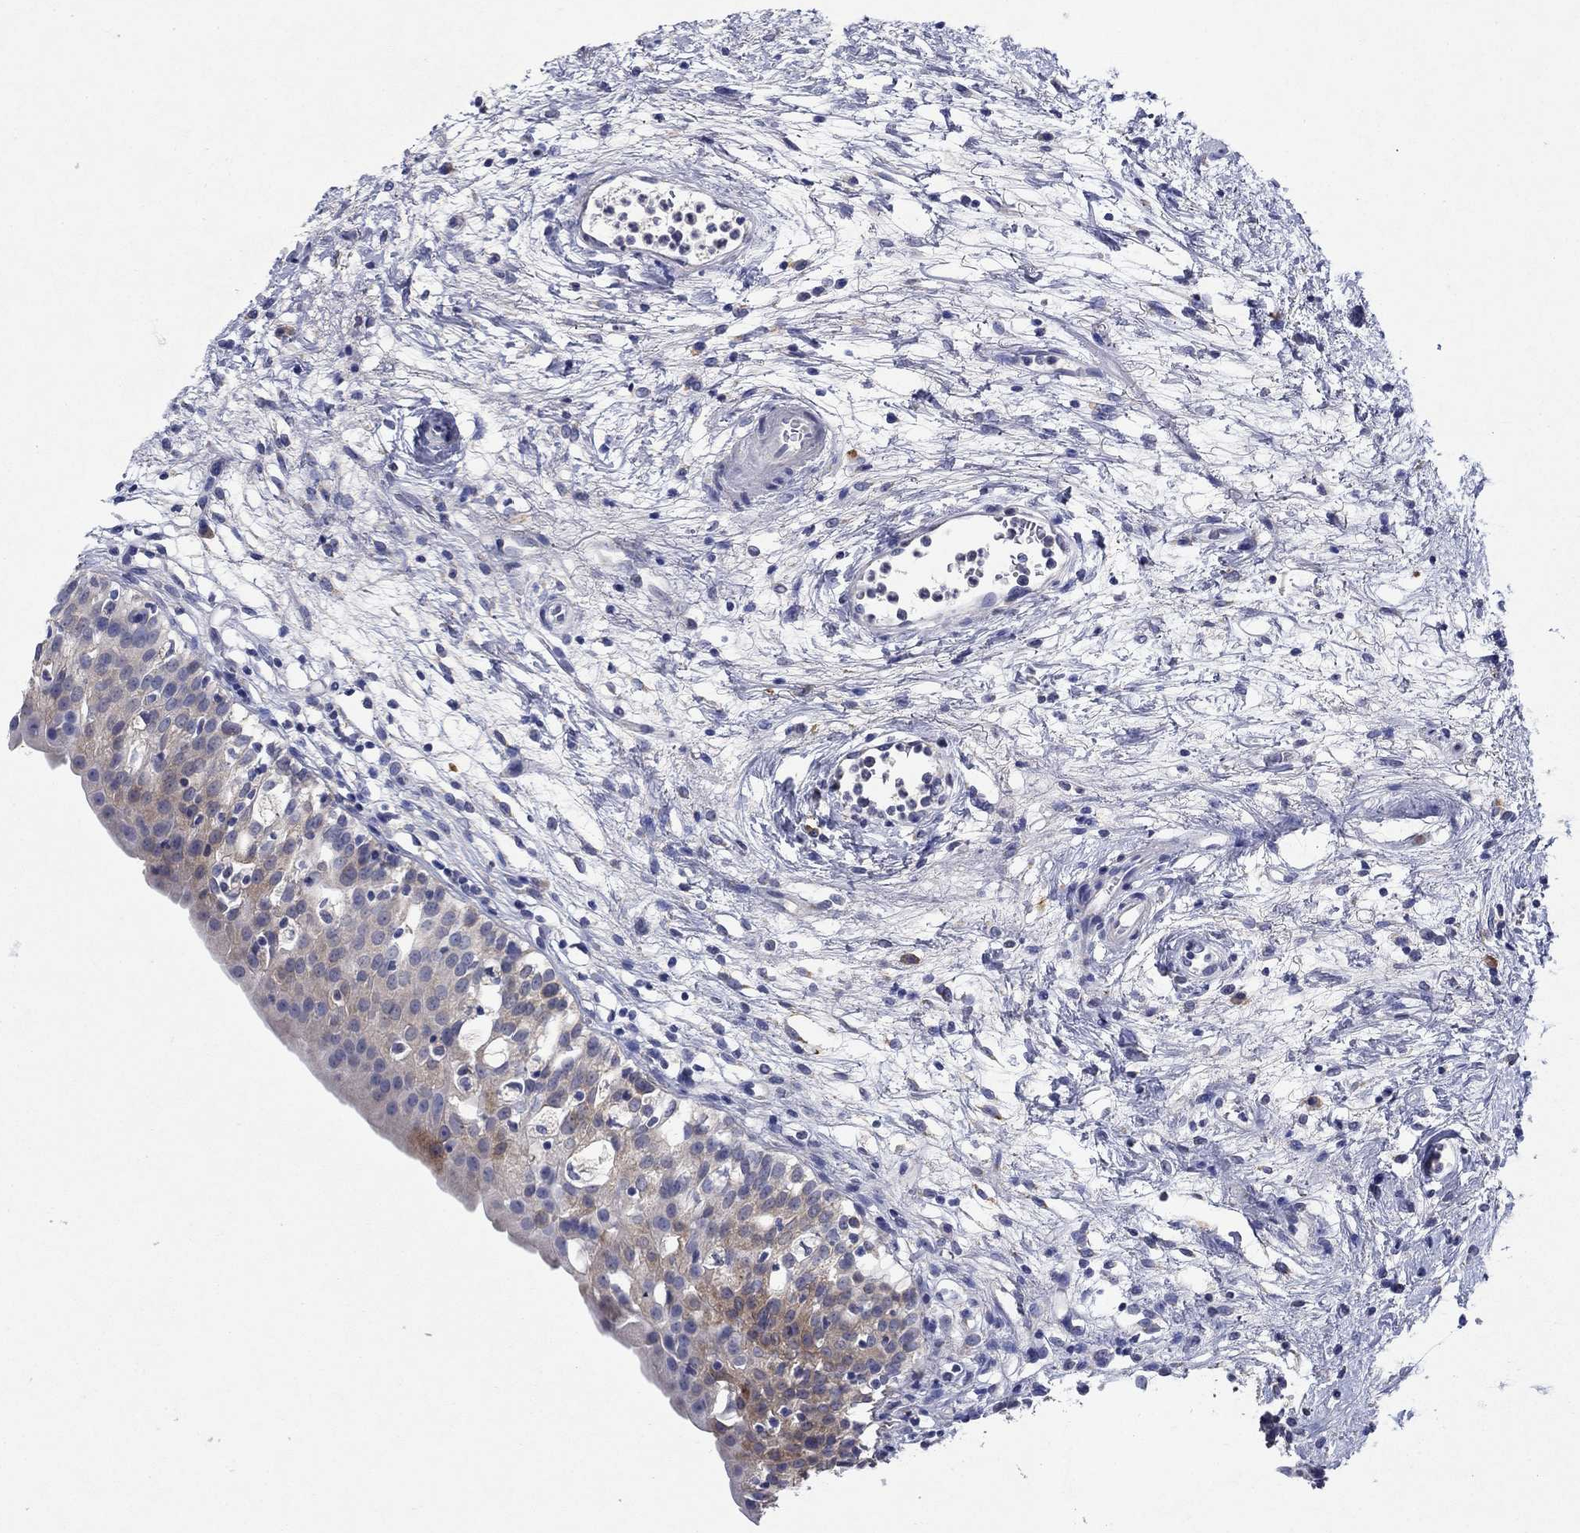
{"staining": {"intensity": "weak", "quantity": "<25%", "location": "cytoplasmic/membranous"}, "tissue": "urinary bladder", "cell_type": "Urothelial cells", "image_type": "normal", "snomed": [{"axis": "morphology", "description": "Normal tissue, NOS"}, {"axis": "topography", "description": "Urinary bladder"}], "caption": "Immunohistochemical staining of unremarkable urinary bladder exhibits no significant staining in urothelial cells.", "gene": "SULT2B1", "patient": {"sex": "male", "age": 76}}